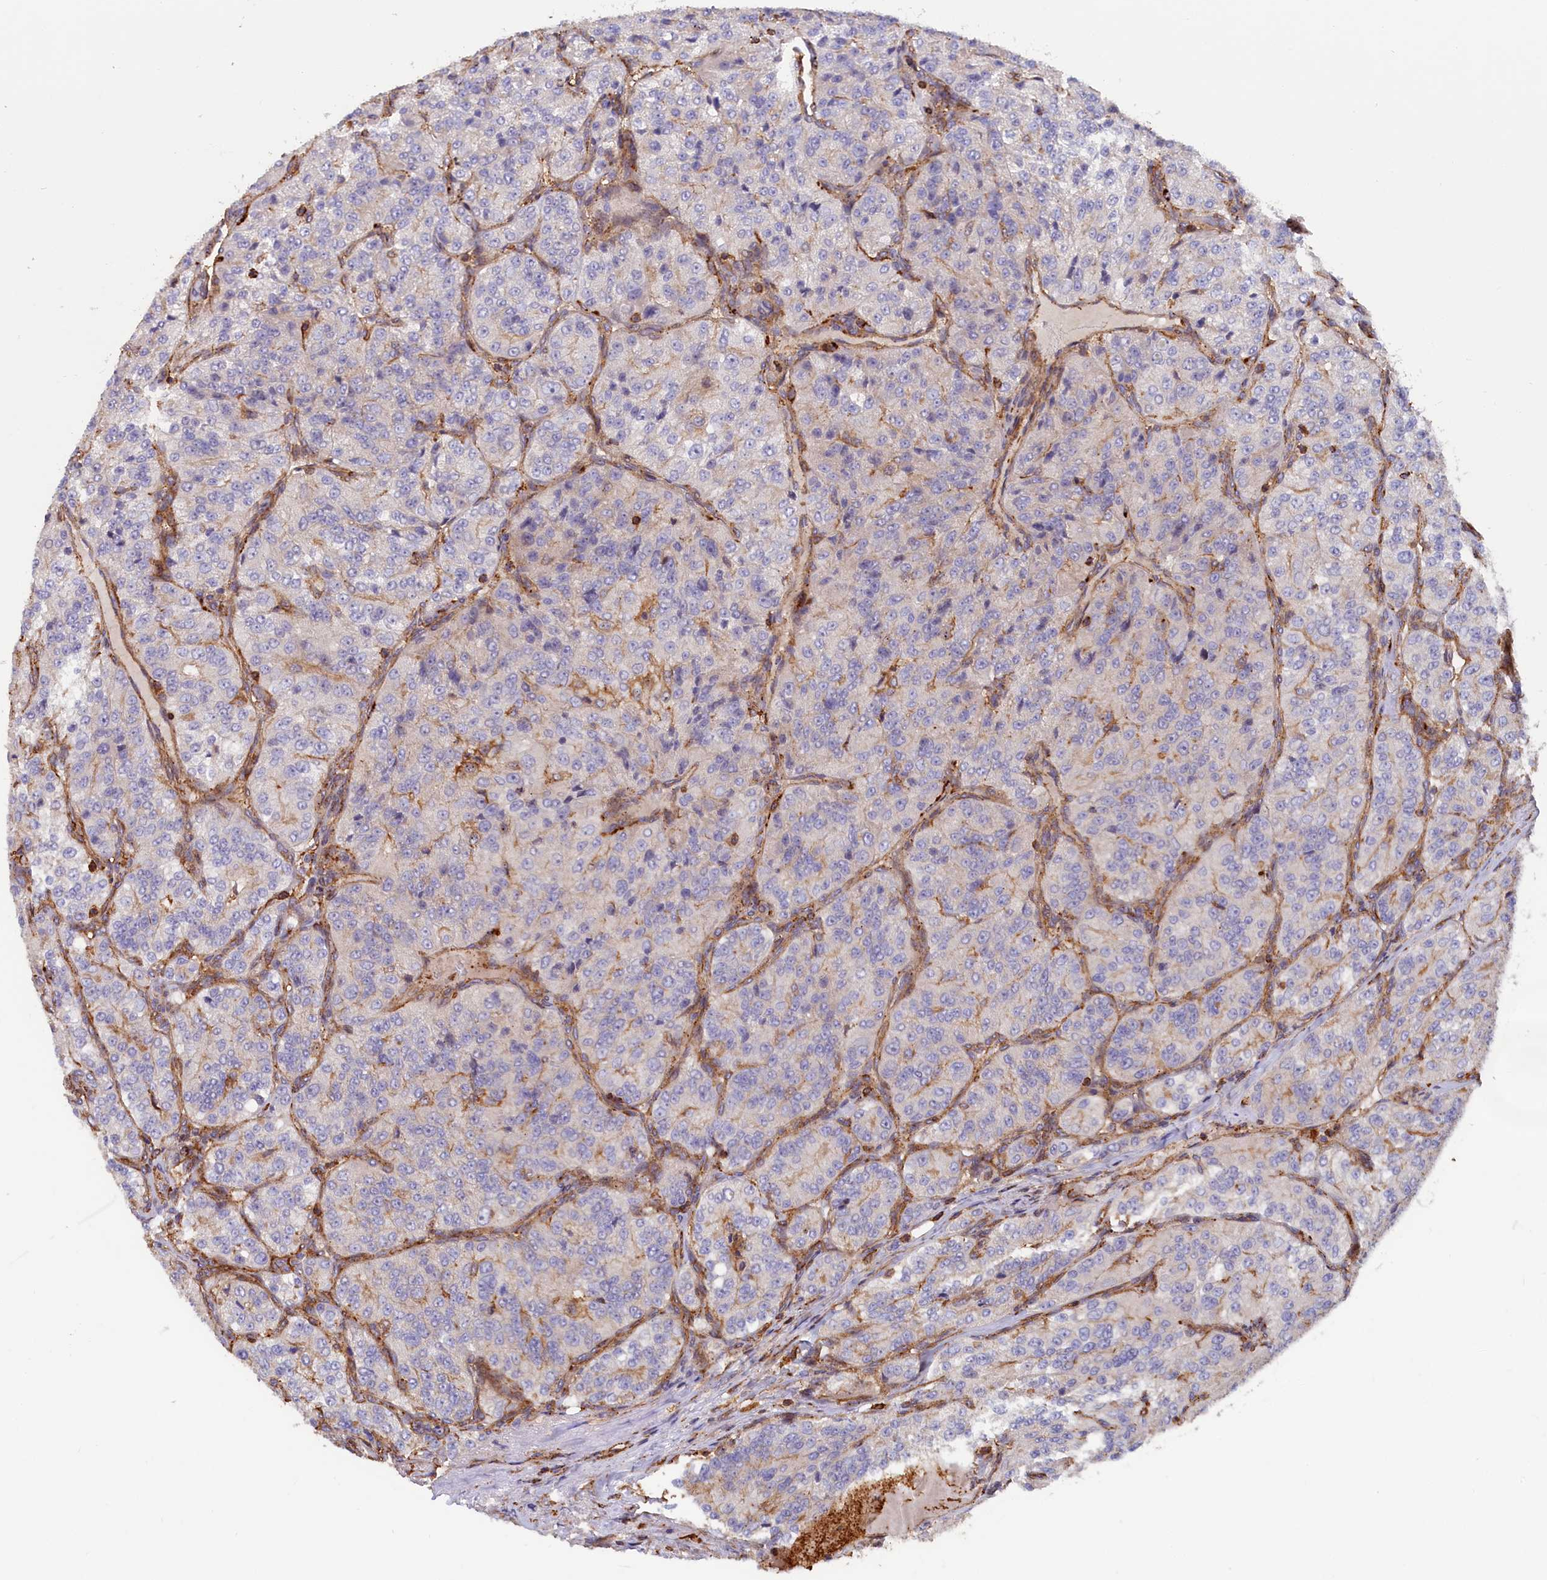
{"staining": {"intensity": "negative", "quantity": "none", "location": "none"}, "tissue": "renal cancer", "cell_type": "Tumor cells", "image_type": "cancer", "snomed": [{"axis": "morphology", "description": "Adenocarcinoma, NOS"}, {"axis": "topography", "description": "Kidney"}], "caption": "An image of human renal cancer (adenocarcinoma) is negative for staining in tumor cells.", "gene": "ANKRD27", "patient": {"sex": "female", "age": 63}}